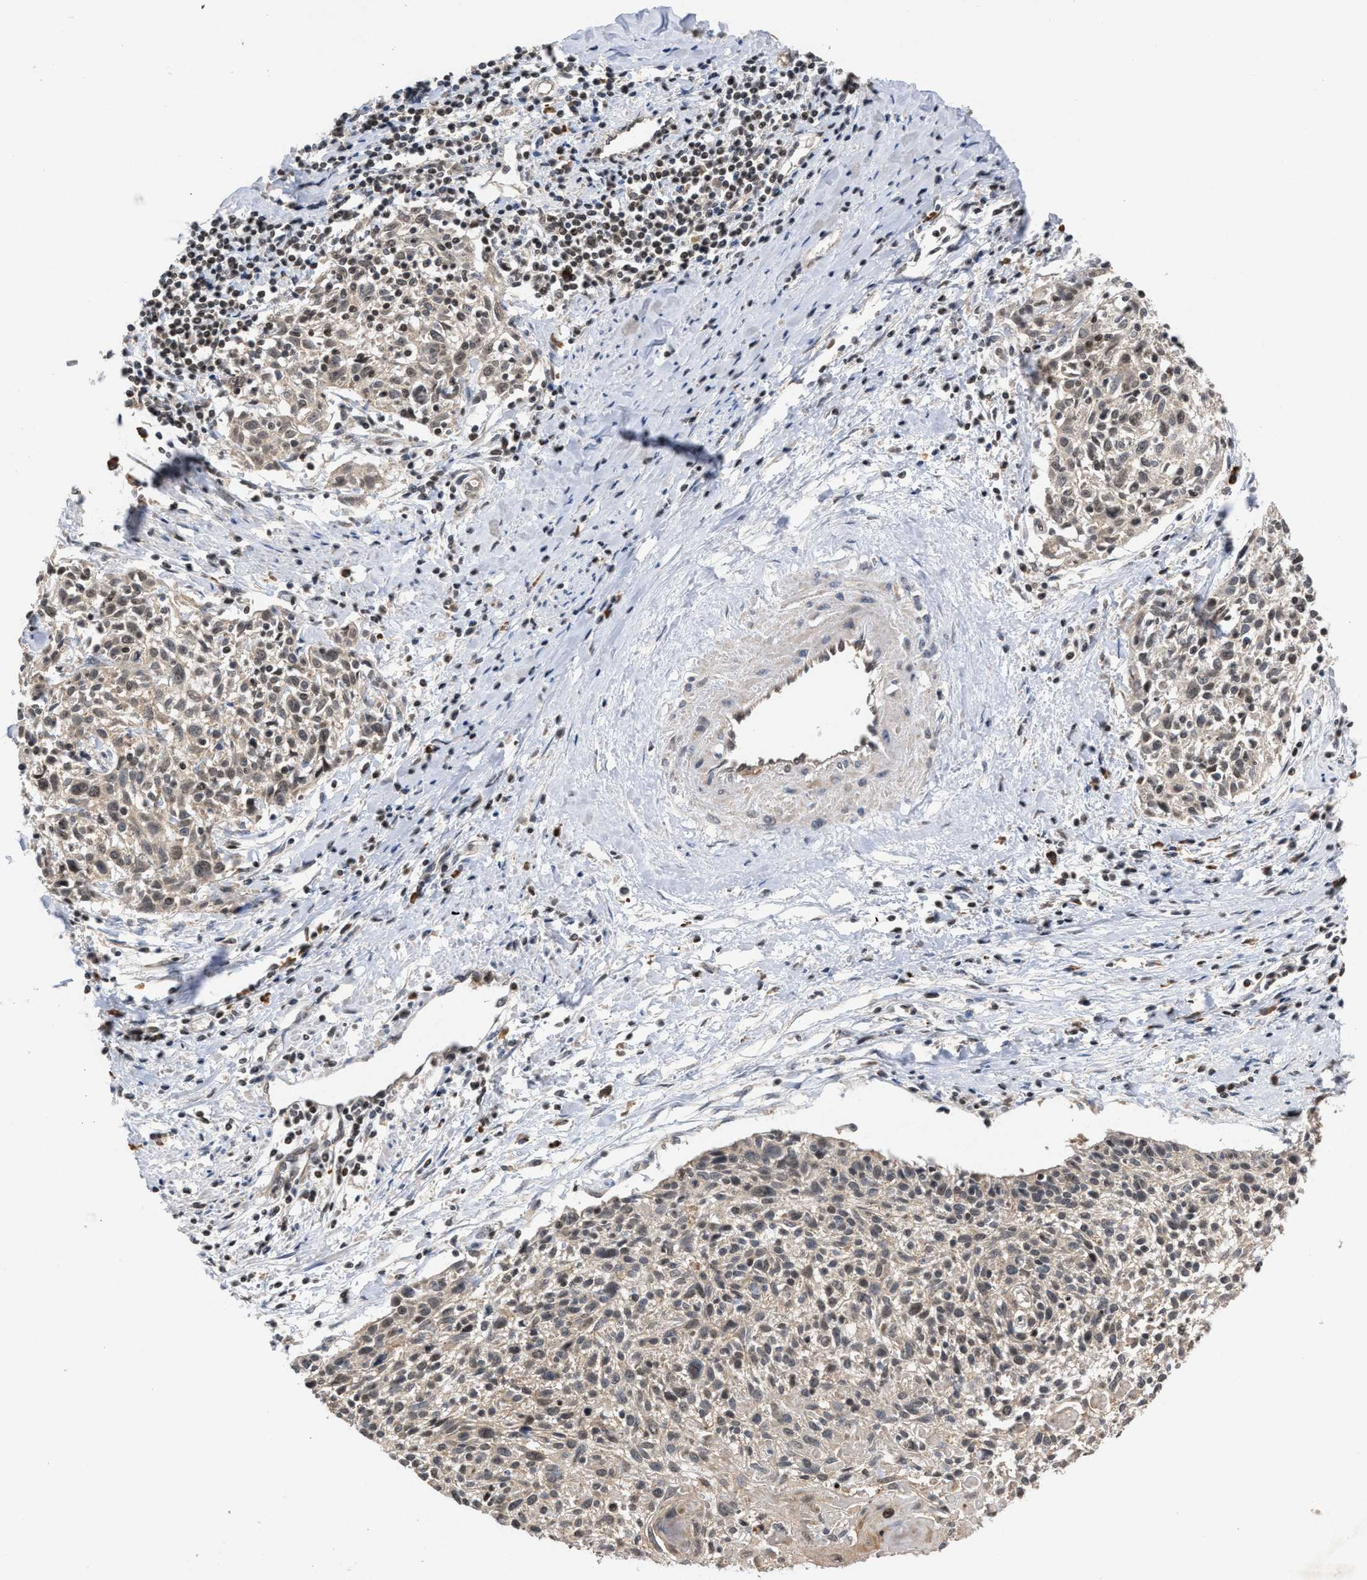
{"staining": {"intensity": "weak", "quantity": "25%-75%", "location": "cytoplasmic/membranous"}, "tissue": "cervical cancer", "cell_type": "Tumor cells", "image_type": "cancer", "snomed": [{"axis": "morphology", "description": "Squamous cell carcinoma, NOS"}, {"axis": "topography", "description": "Cervix"}], "caption": "The immunohistochemical stain shows weak cytoplasmic/membranous expression in tumor cells of cervical cancer tissue. The staining is performed using DAB (3,3'-diaminobenzidine) brown chromogen to label protein expression. The nuclei are counter-stained blue using hematoxylin.", "gene": "C9orf78", "patient": {"sex": "female", "age": 51}}